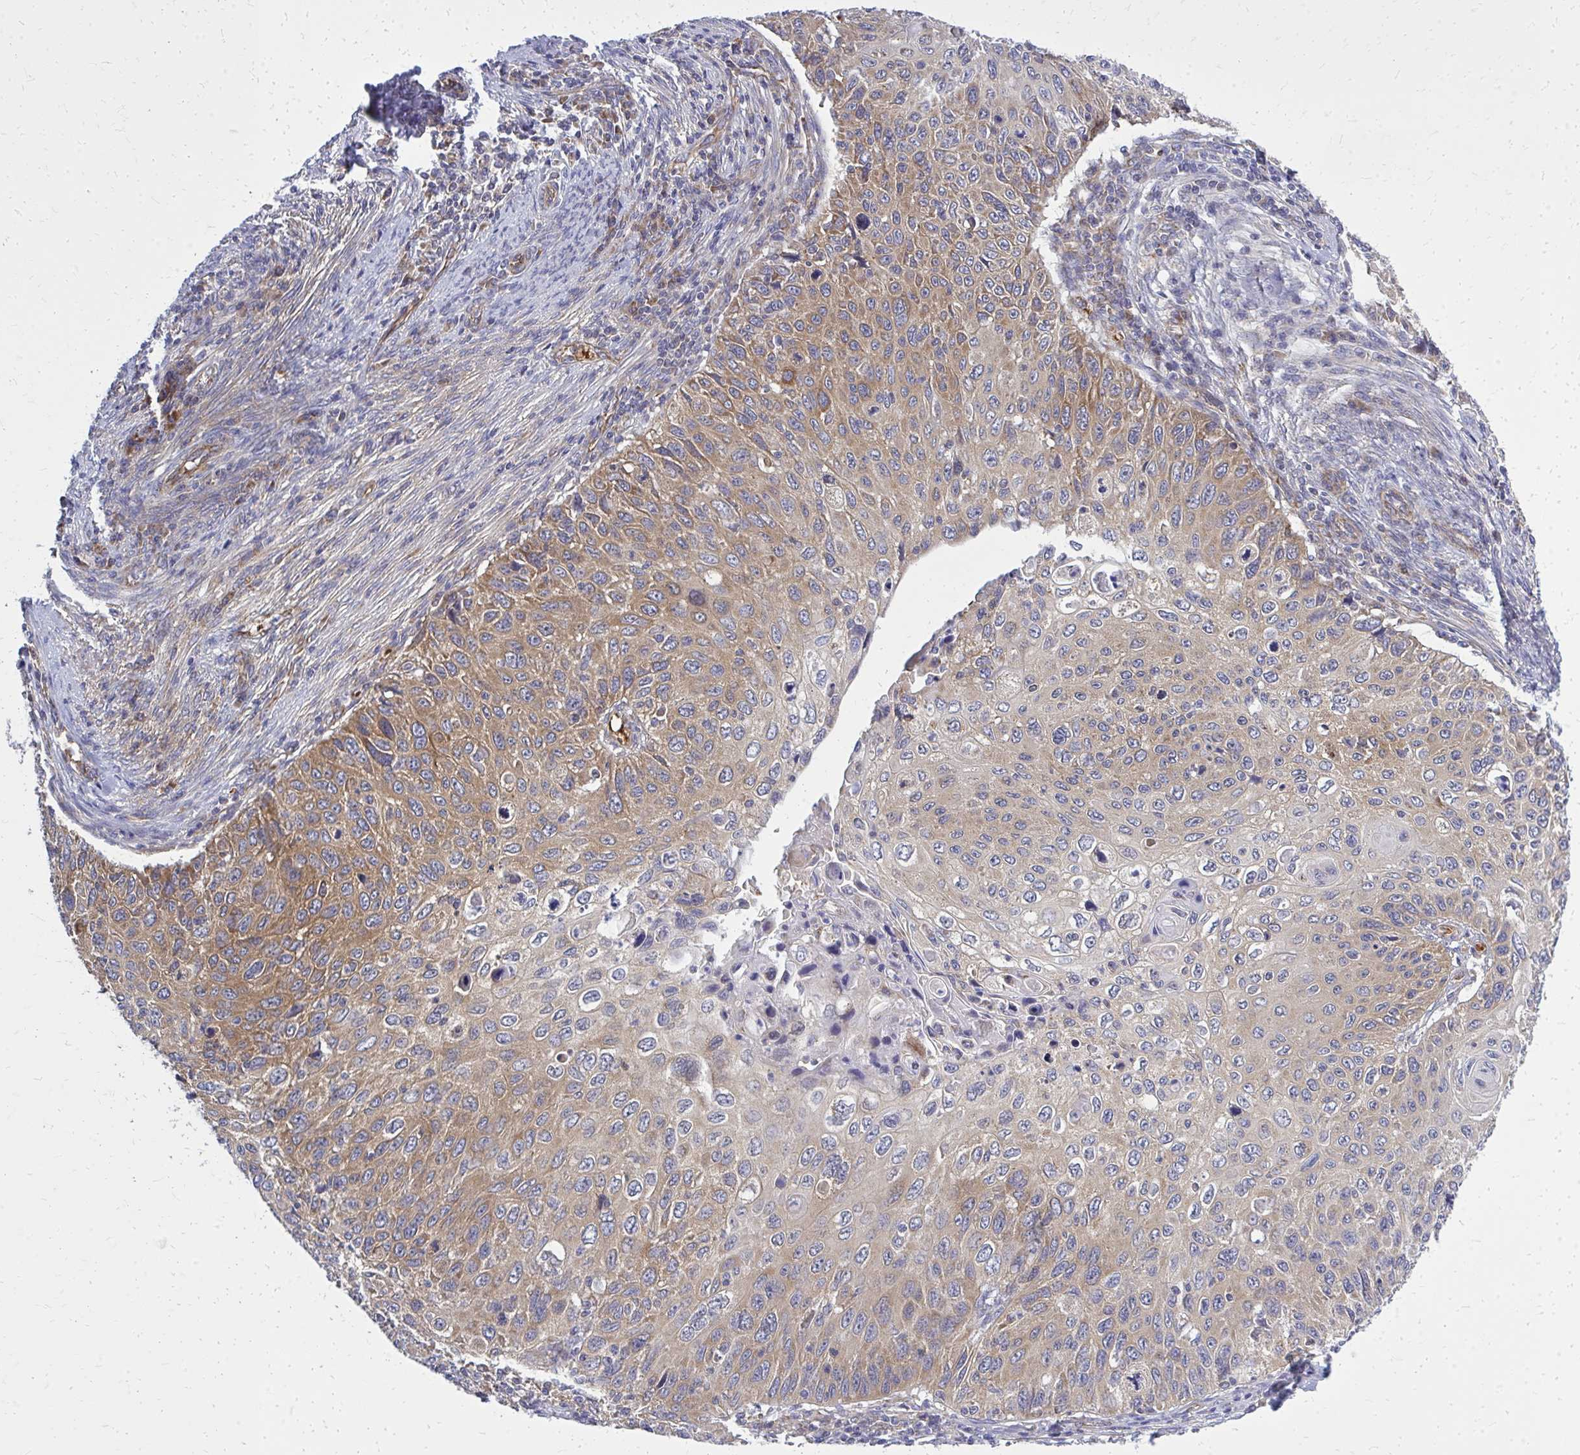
{"staining": {"intensity": "moderate", "quantity": "25%-75%", "location": "cytoplasmic/membranous"}, "tissue": "cervical cancer", "cell_type": "Tumor cells", "image_type": "cancer", "snomed": [{"axis": "morphology", "description": "Squamous cell carcinoma, NOS"}, {"axis": "topography", "description": "Cervix"}], "caption": "Immunohistochemical staining of human cervical cancer shows medium levels of moderate cytoplasmic/membranous protein staining in about 25%-75% of tumor cells.", "gene": "PDK4", "patient": {"sex": "female", "age": 70}}